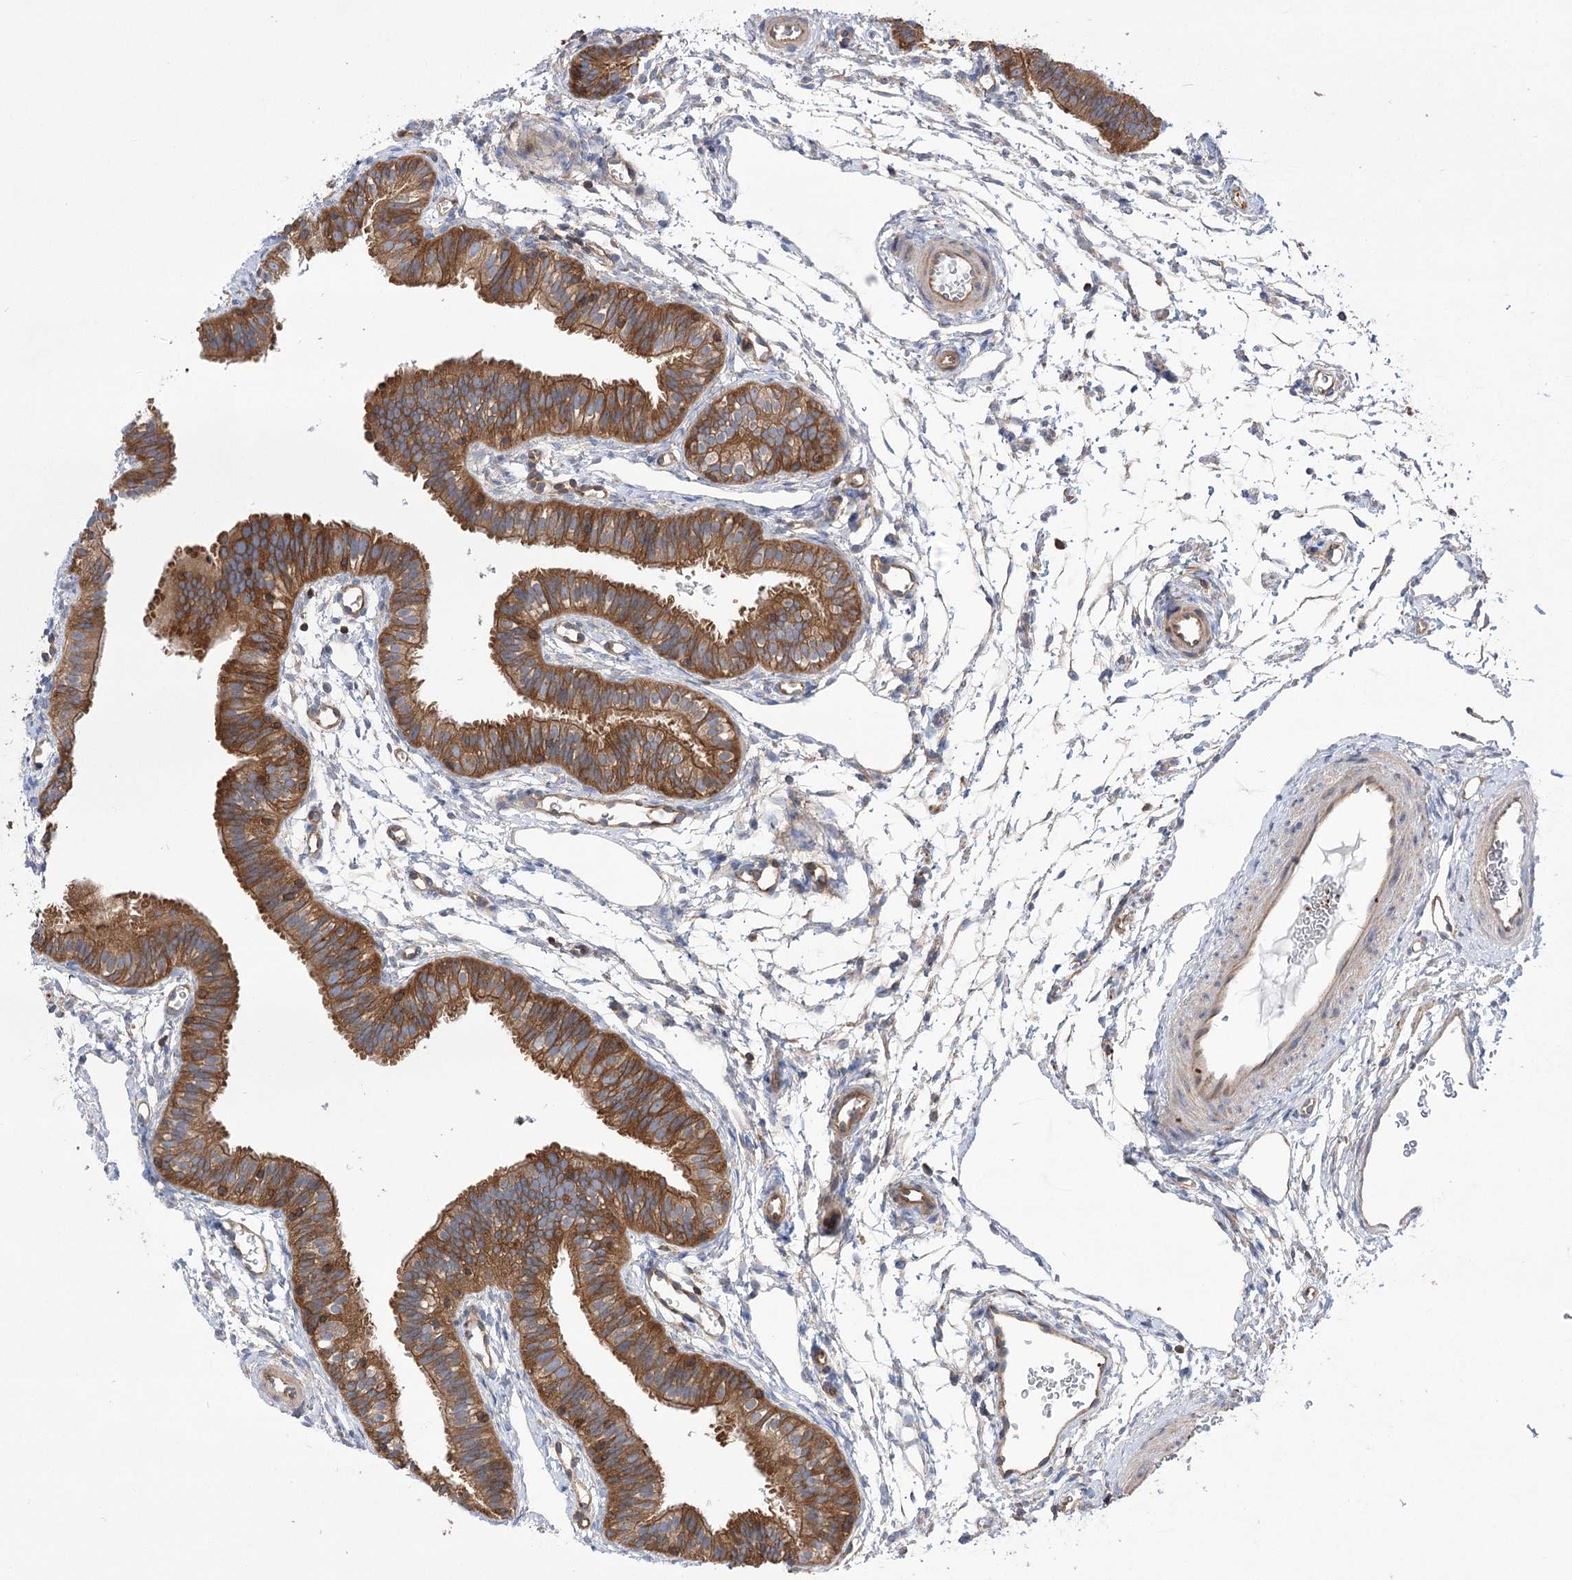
{"staining": {"intensity": "moderate", "quantity": ">75%", "location": "cytoplasmic/membranous"}, "tissue": "fallopian tube", "cell_type": "Glandular cells", "image_type": "normal", "snomed": [{"axis": "morphology", "description": "Normal tissue, NOS"}, {"axis": "topography", "description": "Fallopian tube"}], "caption": "IHC micrograph of normal human fallopian tube stained for a protein (brown), which reveals medium levels of moderate cytoplasmic/membranous positivity in approximately >75% of glandular cells.", "gene": "VPS37B", "patient": {"sex": "female", "age": 35}}